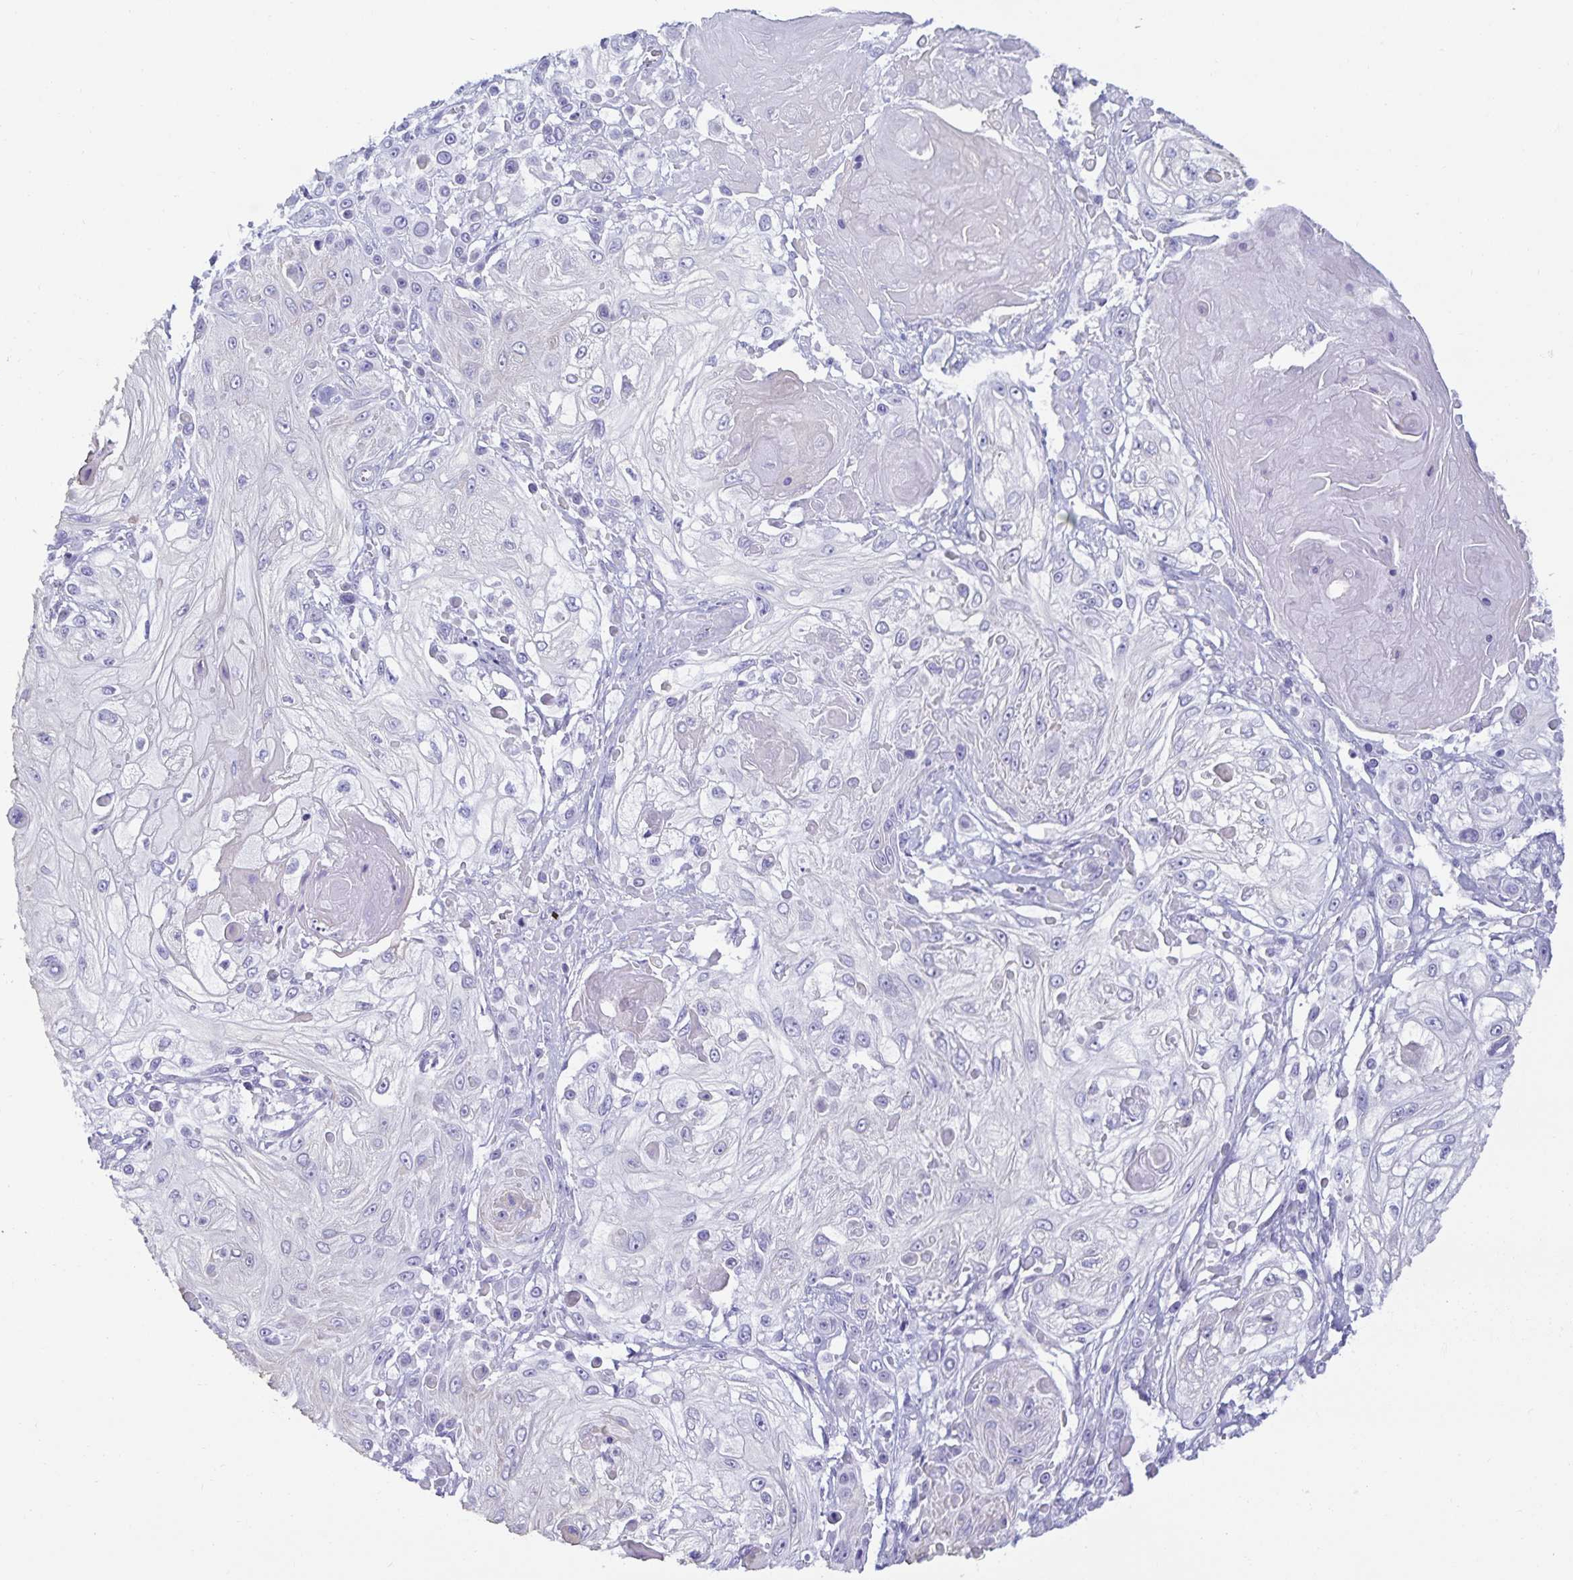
{"staining": {"intensity": "negative", "quantity": "none", "location": "none"}, "tissue": "skin cancer", "cell_type": "Tumor cells", "image_type": "cancer", "snomed": [{"axis": "morphology", "description": "Squamous cell carcinoma, NOS"}, {"axis": "topography", "description": "Skin"}], "caption": "This is an IHC image of human skin cancer. There is no expression in tumor cells.", "gene": "MON2", "patient": {"sex": "male", "age": 67}}